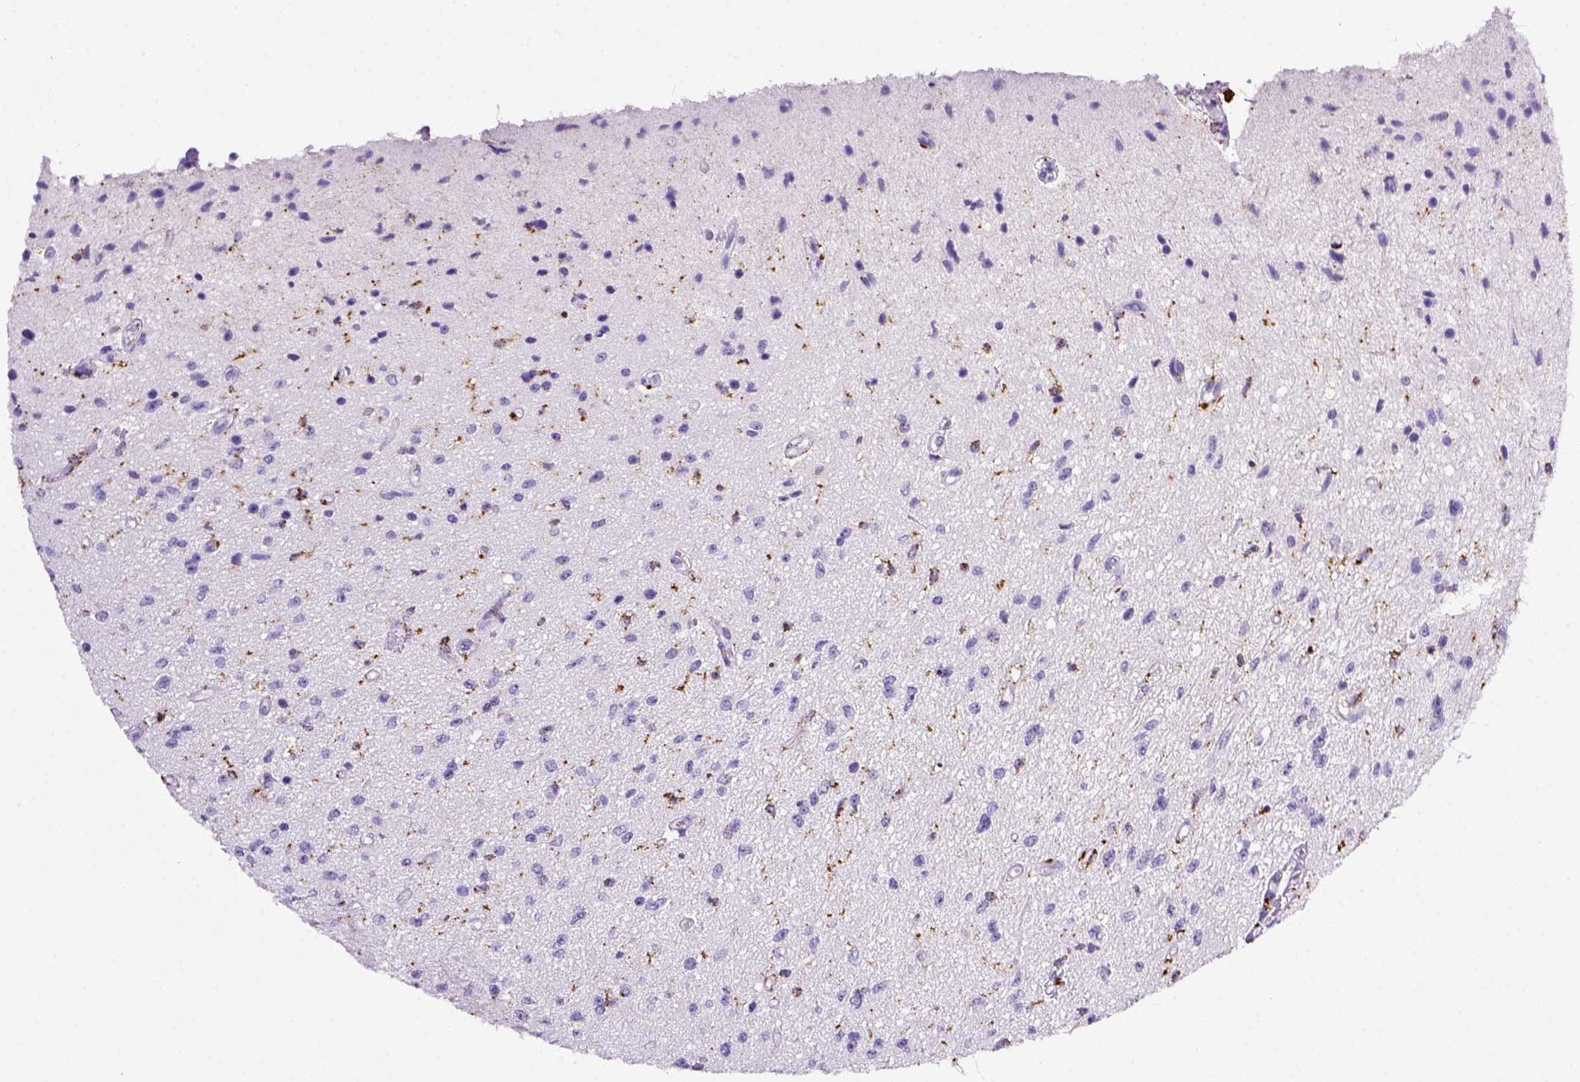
{"staining": {"intensity": "negative", "quantity": "none", "location": "none"}, "tissue": "glioma", "cell_type": "Tumor cells", "image_type": "cancer", "snomed": [{"axis": "morphology", "description": "Glioma, malignant, Low grade"}, {"axis": "topography", "description": "Cerebellum"}], "caption": "Tumor cells are negative for protein expression in human glioma.", "gene": "CD68", "patient": {"sex": "female", "age": 14}}